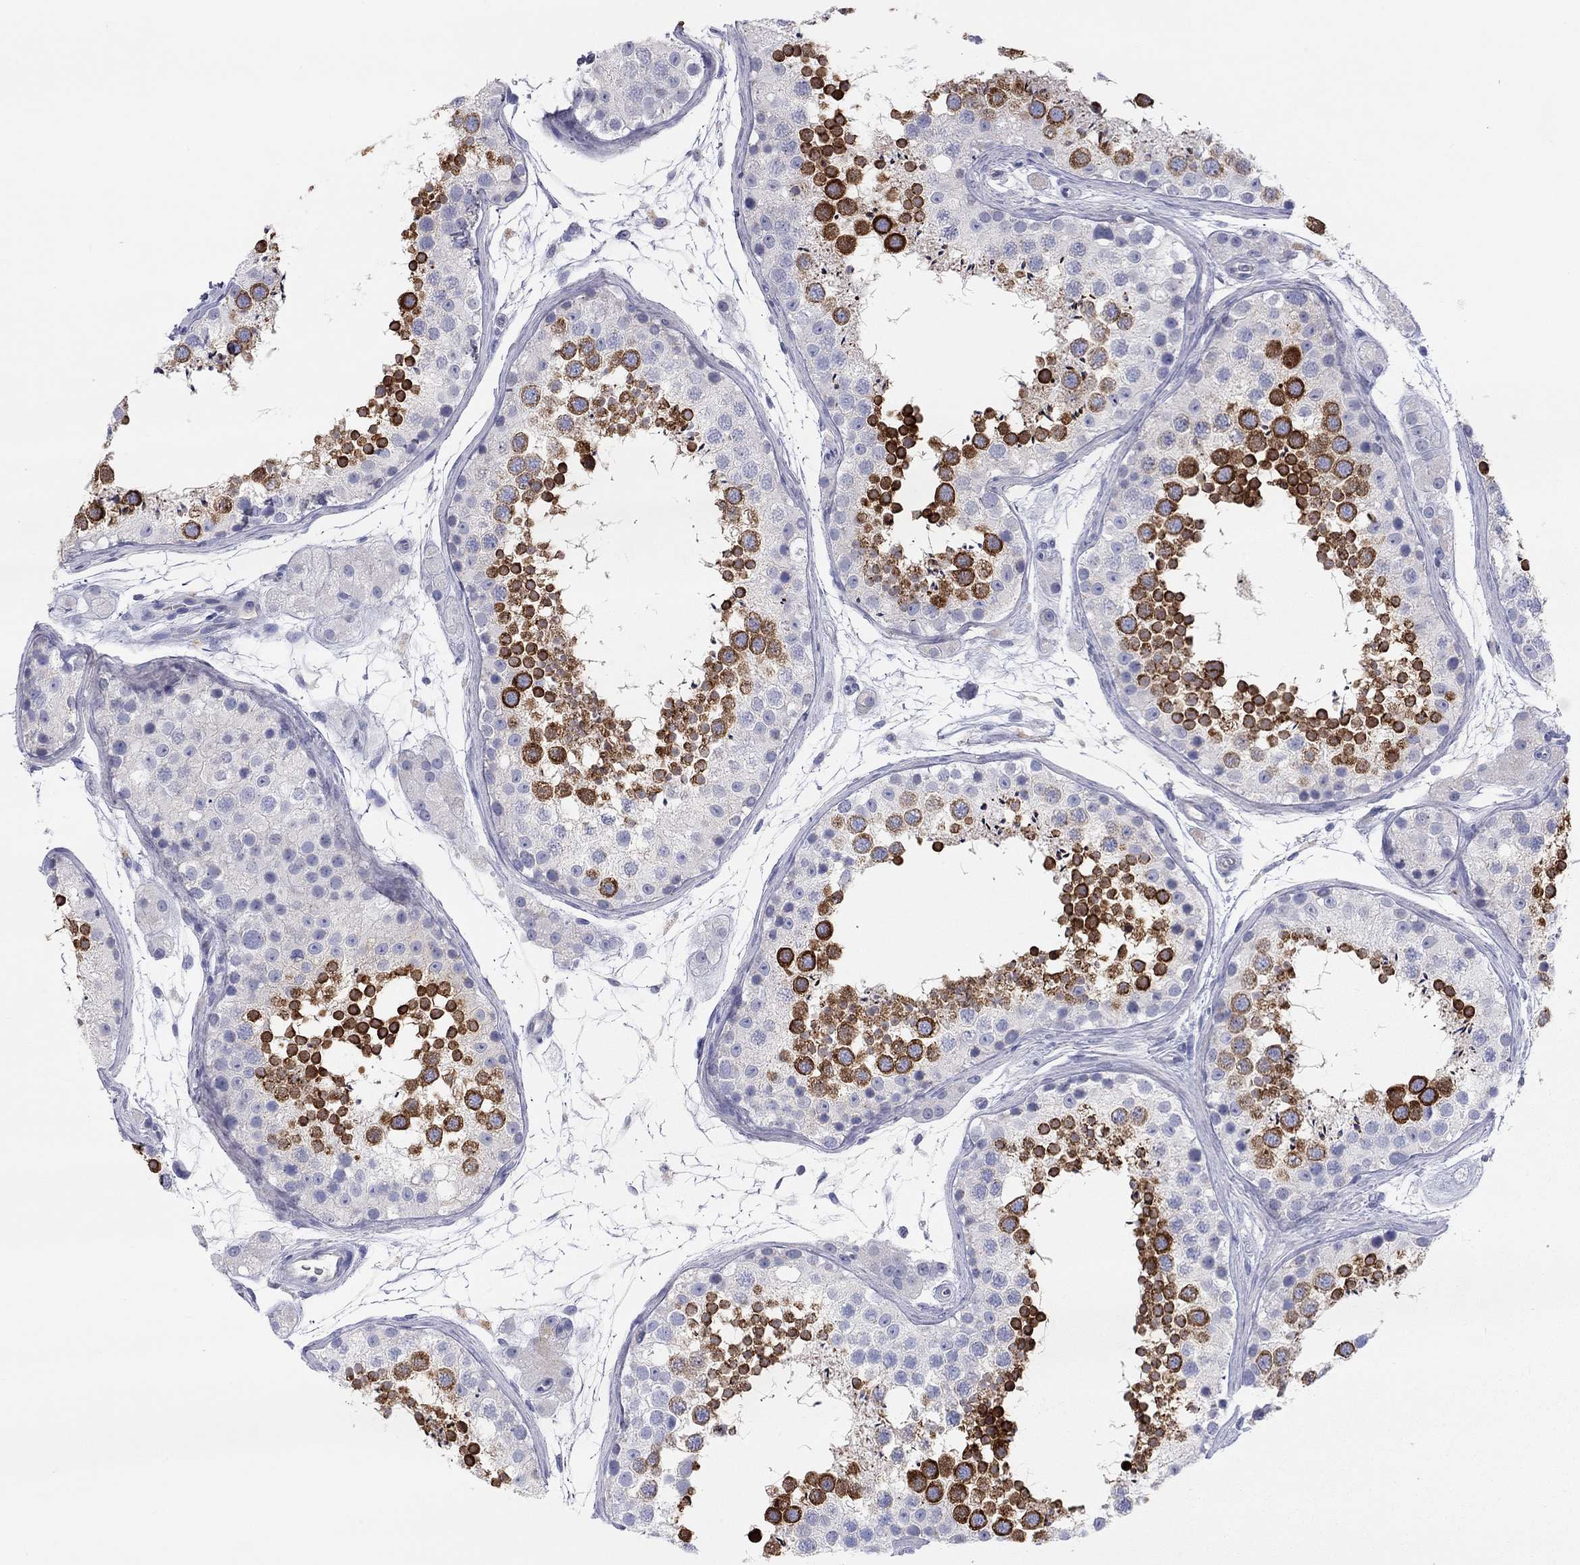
{"staining": {"intensity": "strong", "quantity": "25%-75%", "location": "cytoplasmic/membranous"}, "tissue": "testis", "cell_type": "Cells in seminiferous ducts", "image_type": "normal", "snomed": [{"axis": "morphology", "description": "Normal tissue, NOS"}, {"axis": "topography", "description": "Testis"}], "caption": "High-magnification brightfield microscopy of unremarkable testis stained with DAB (3,3'-diaminobenzidine) (brown) and counterstained with hematoxylin (blue). cells in seminiferous ducts exhibit strong cytoplasmic/membranous positivity is seen in approximately25%-75% of cells.", "gene": "ST7L", "patient": {"sex": "male", "age": 41}}